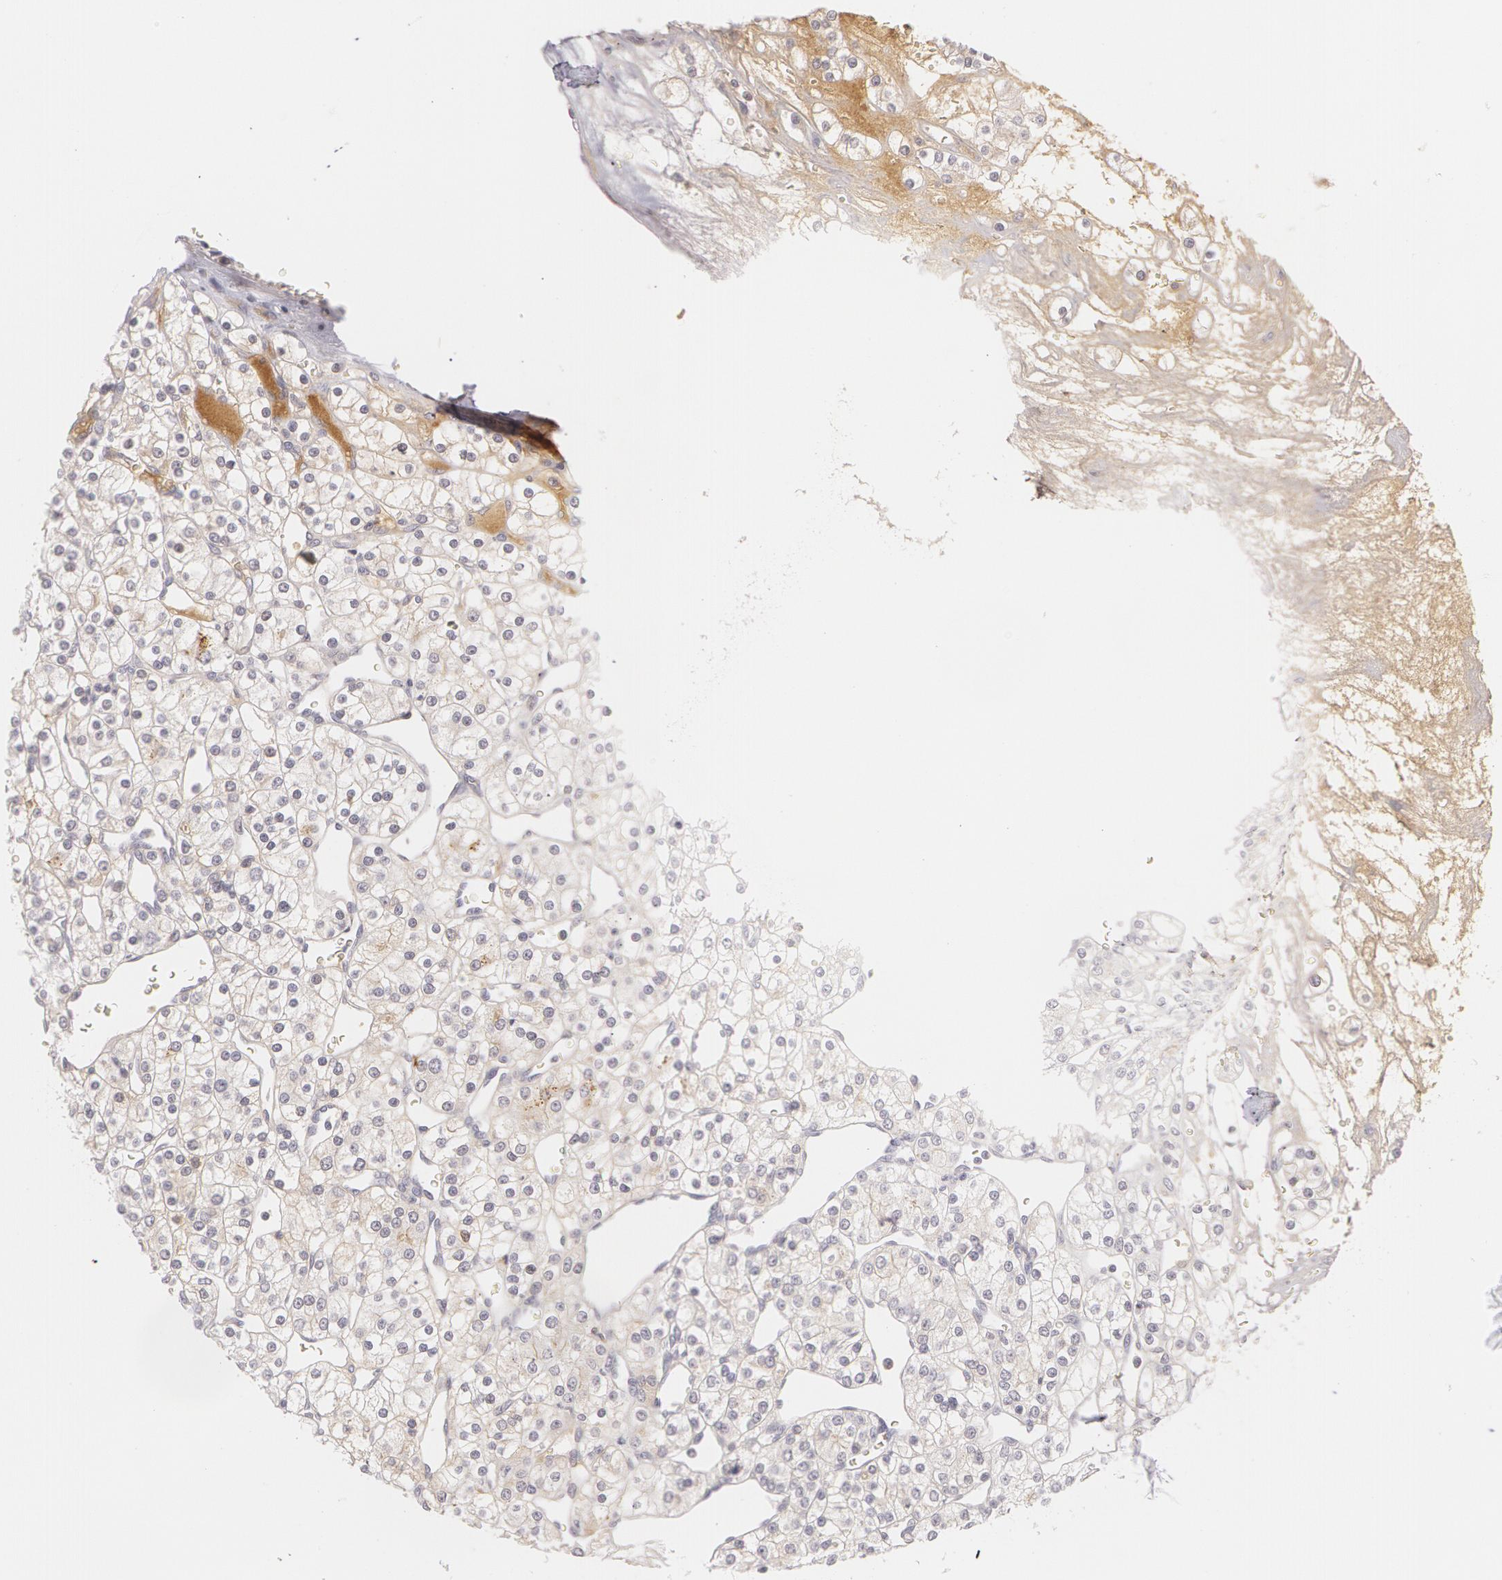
{"staining": {"intensity": "negative", "quantity": "none", "location": "none"}, "tissue": "renal cancer", "cell_type": "Tumor cells", "image_type": "cancer", "snomed": [{"axis": "morphology", "description": "Adenocarcinoma, NOS"}, {"axis": "topography", "description": "Kidney"}], "caption": "Tumor cells show no significant positivity in renal adenocarcinoma.", "gene": "LBP", "patient": {"sex": "female", "age": 62}}